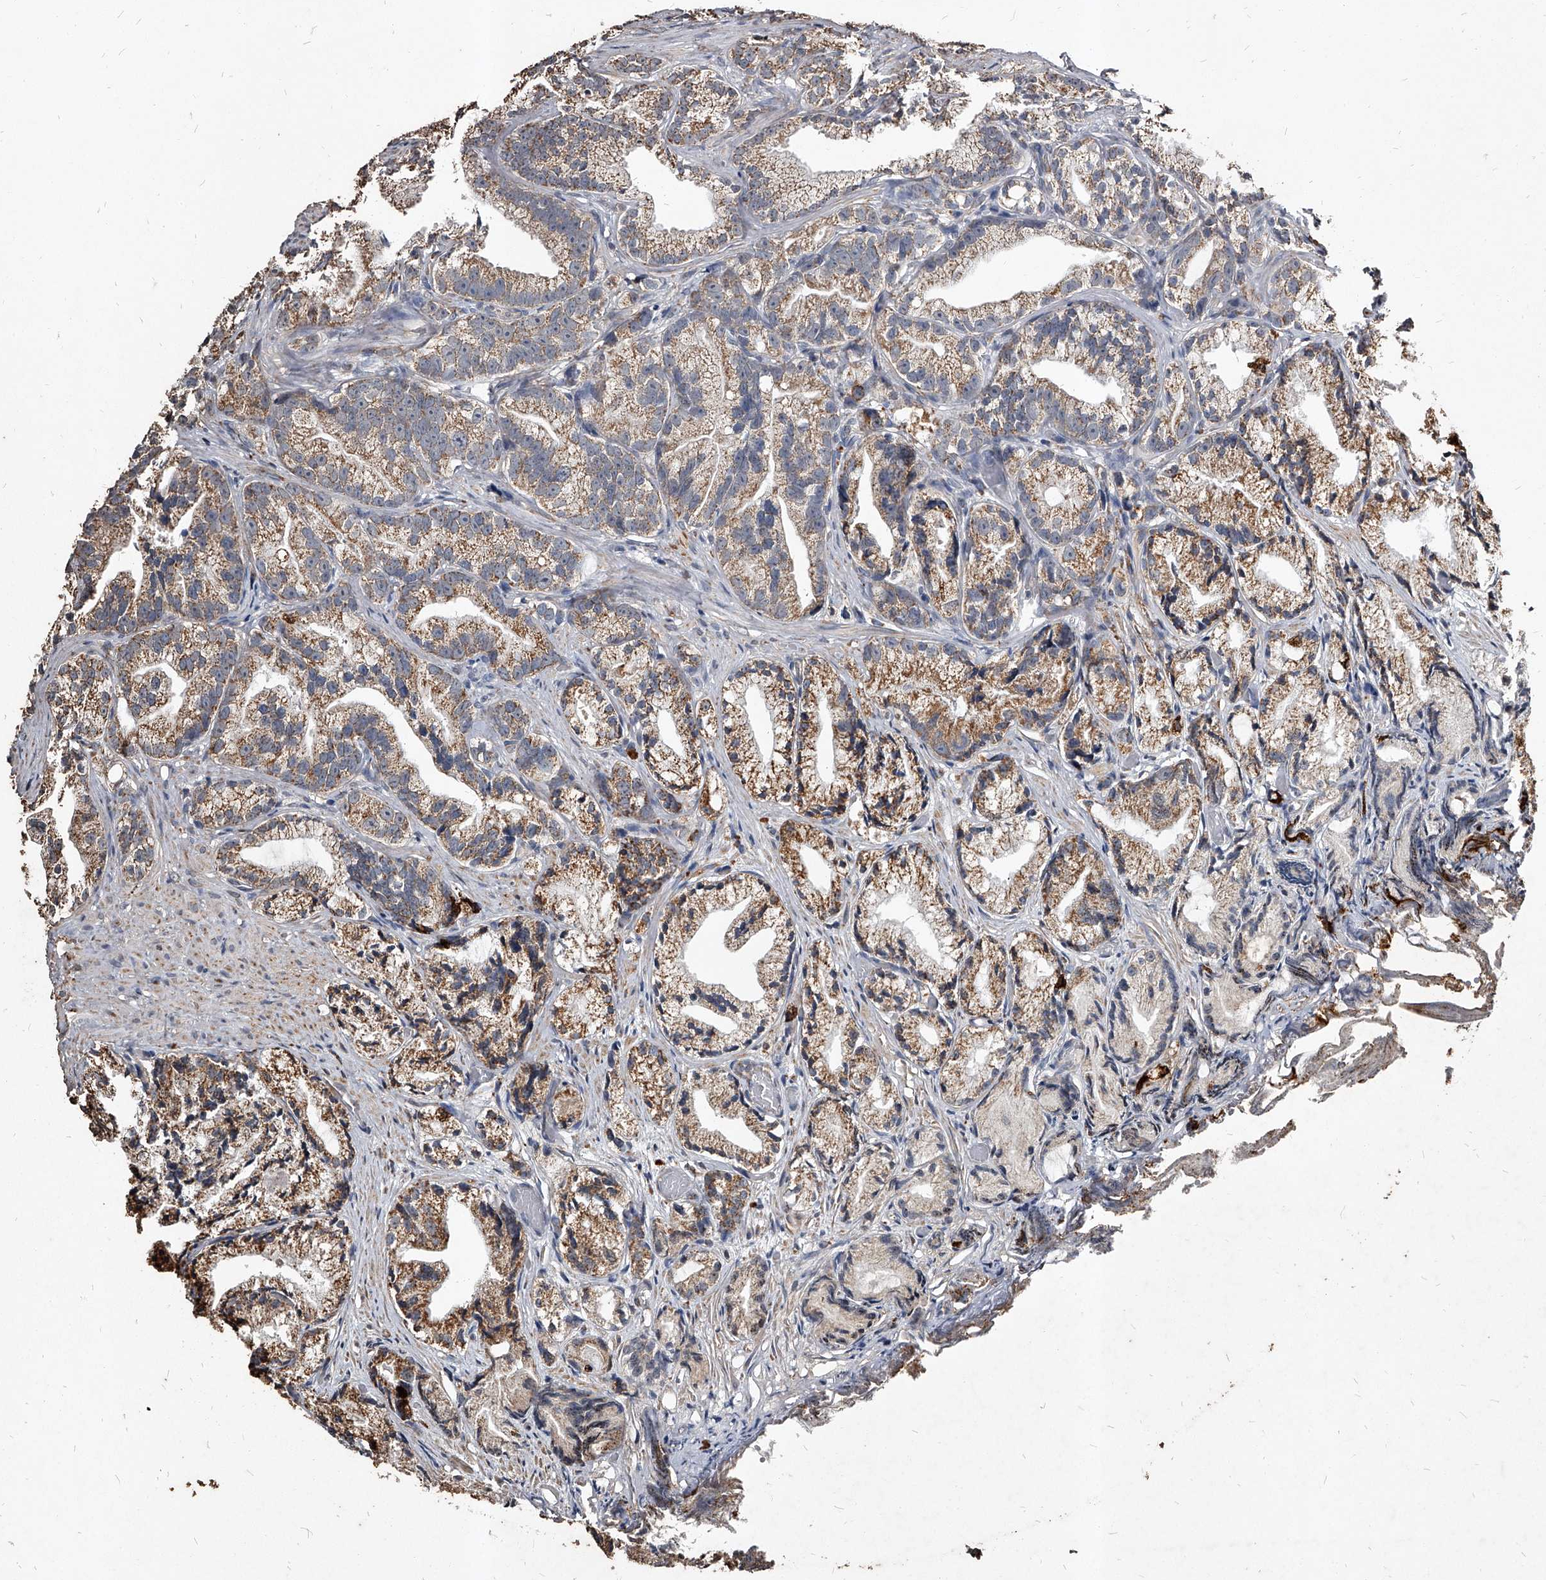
{"staining": {"intensity": "moderate", "quantity": ">75%", "location": "cytoplasmic/membranous"}, "tissue": "prostate cancer", "cell_type": "Tumor cells", "image_type": "cancer", "snomed": [{"axis": "morphology", "description": "Adenocarcinoma, Low grade"}, {"axis": "topography", "description": "Prostate"}], "caption": "Immunohistochemical staining of prostate cancer (adenocarcinoma (low-grade)) reveals moderate cytoplasmic/membranous protein positivity in approximately >75% of tumor cells. (IHC, brightfield microscopy, high magnification).", "gene": "GPR183", "patient": {"sex": "male", "age": 89}}